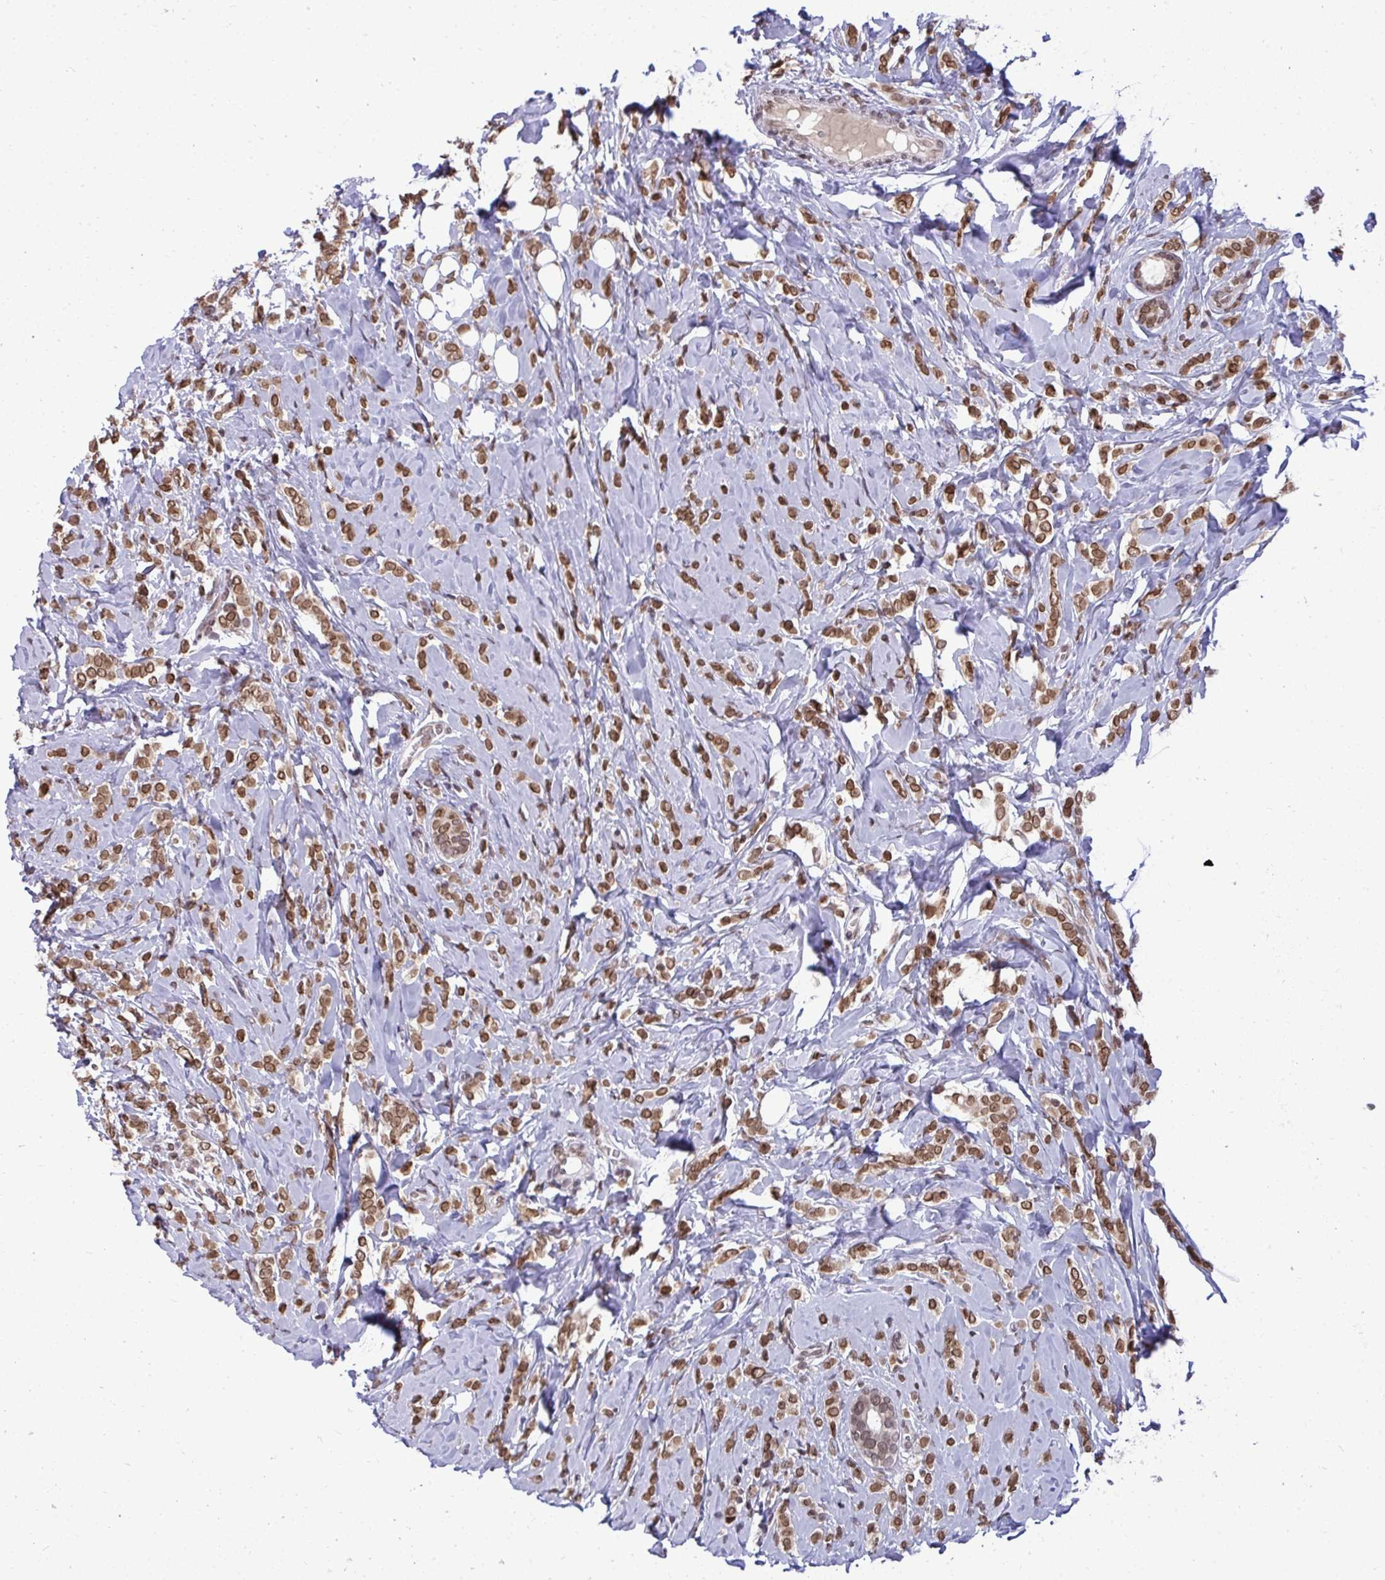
{"staining": {"intensity": "moderate", "quantity": ">75%", "location": "nuclear"}, "tissue": "breast cancer", "cell_type": "Tumor cells", "image_type": "cancer", "snomed": [{"axis": "morphology", "description": "Lobular carcinoma"}, {"axis": "topography", "description": "Breast"}], "caption": "Tumor cells show moderate nuclear positivity in approximately >75% of cells in breast cancer.", "gene": "JPT1", "patient": {"sex": "female", "age": 49}}